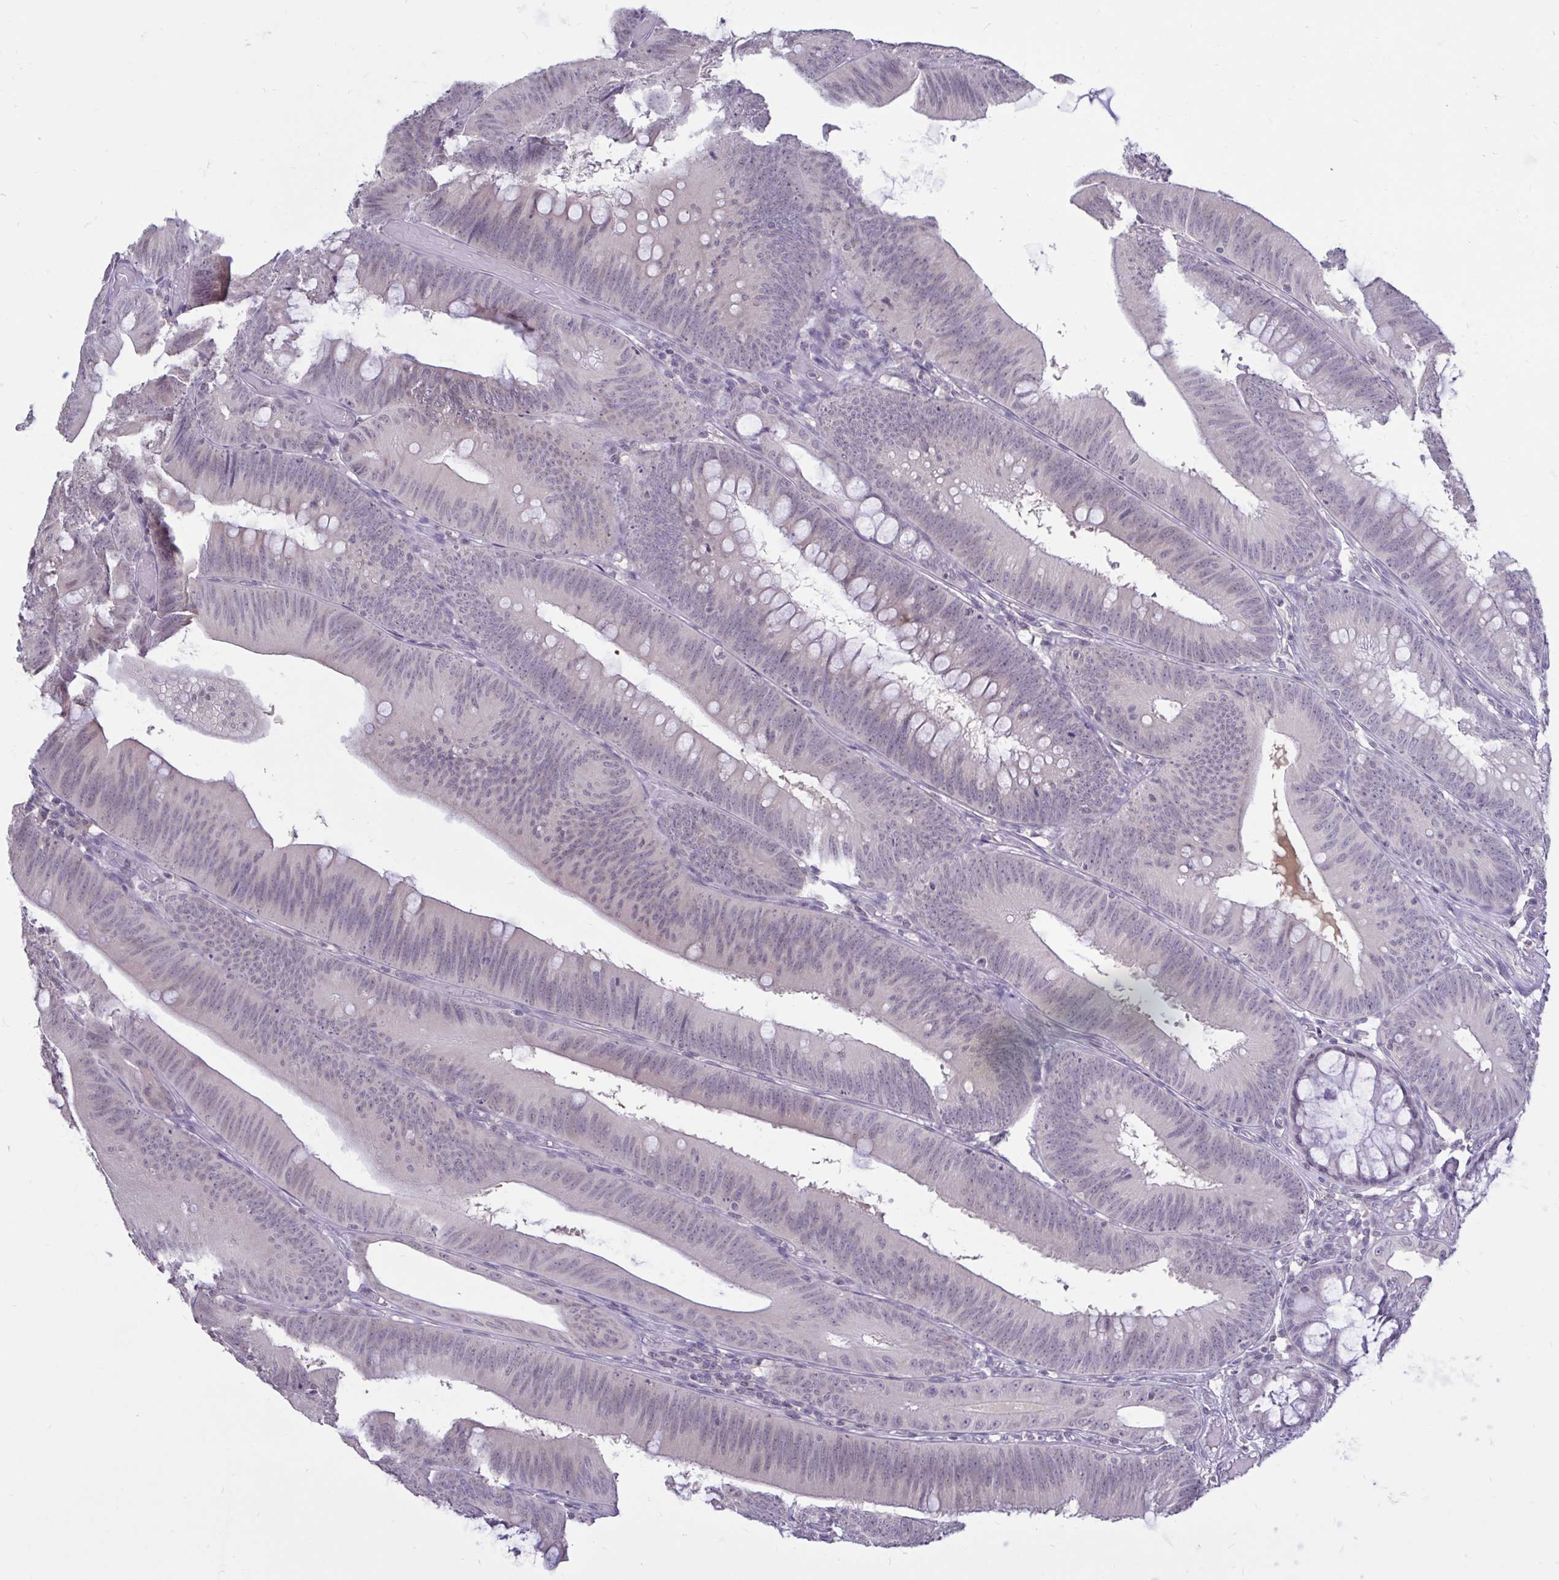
{"staining": {"intensity": "weak", "quantity": "<25%", "location": "nuclear"}, "tissue": "colorectal cancer", "cell_type": "Tumor cells", "image_type": "cancer", "snomed": [{"axis": "morphology", "description": "Adenocarcinoma, NOS"}, {"axis": "topography", "description": "Colon"}], "caption": "Adenocarcinoma (colorectal) was stained to show a protein in brown. There is no significant expression in tumor cells. (DAB immunohistochemistry (IHC), high magnification).", "gene": "ARPP19", "patient": {"sex": "male", "age": 84}}